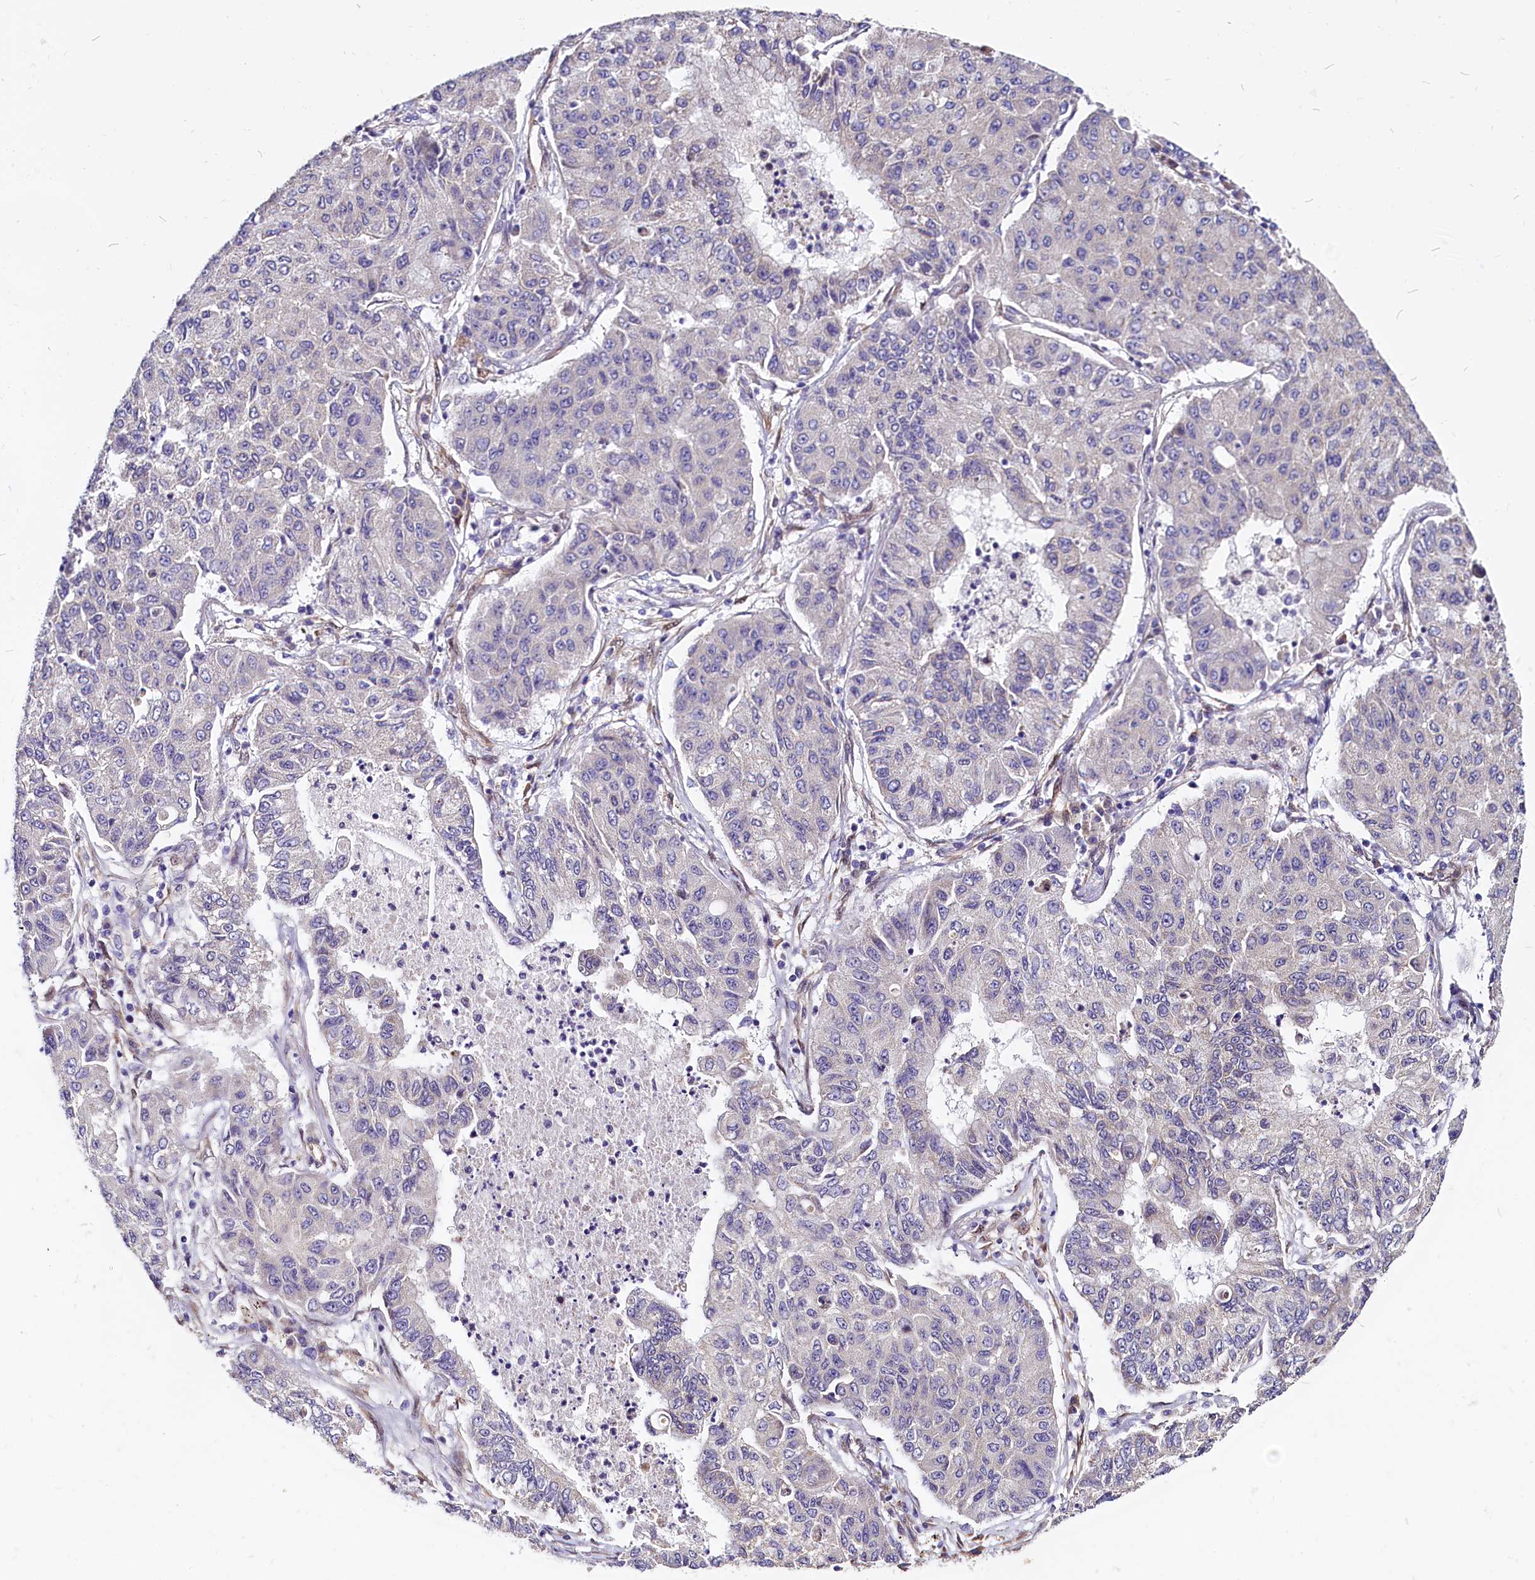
{"staining": {"intensity": "negative", "quantity": "none", "location": "none"}, "tissue": "lung cancer", "cell_type": "Tumor cells", "image_type": "cancer", "snomed": [{"axis": "morphology", "description": "Squamous cell carcinoma, NOS"}, {"axis": "topography", "description": "Lung"}], "caption": "Squamous cell carcinoma (lung) stained for a protein using immunohistochemistry exhibits no expression tumor cells.", "gene": "UACA", "patient": {"sex": "male", "age": 74}}